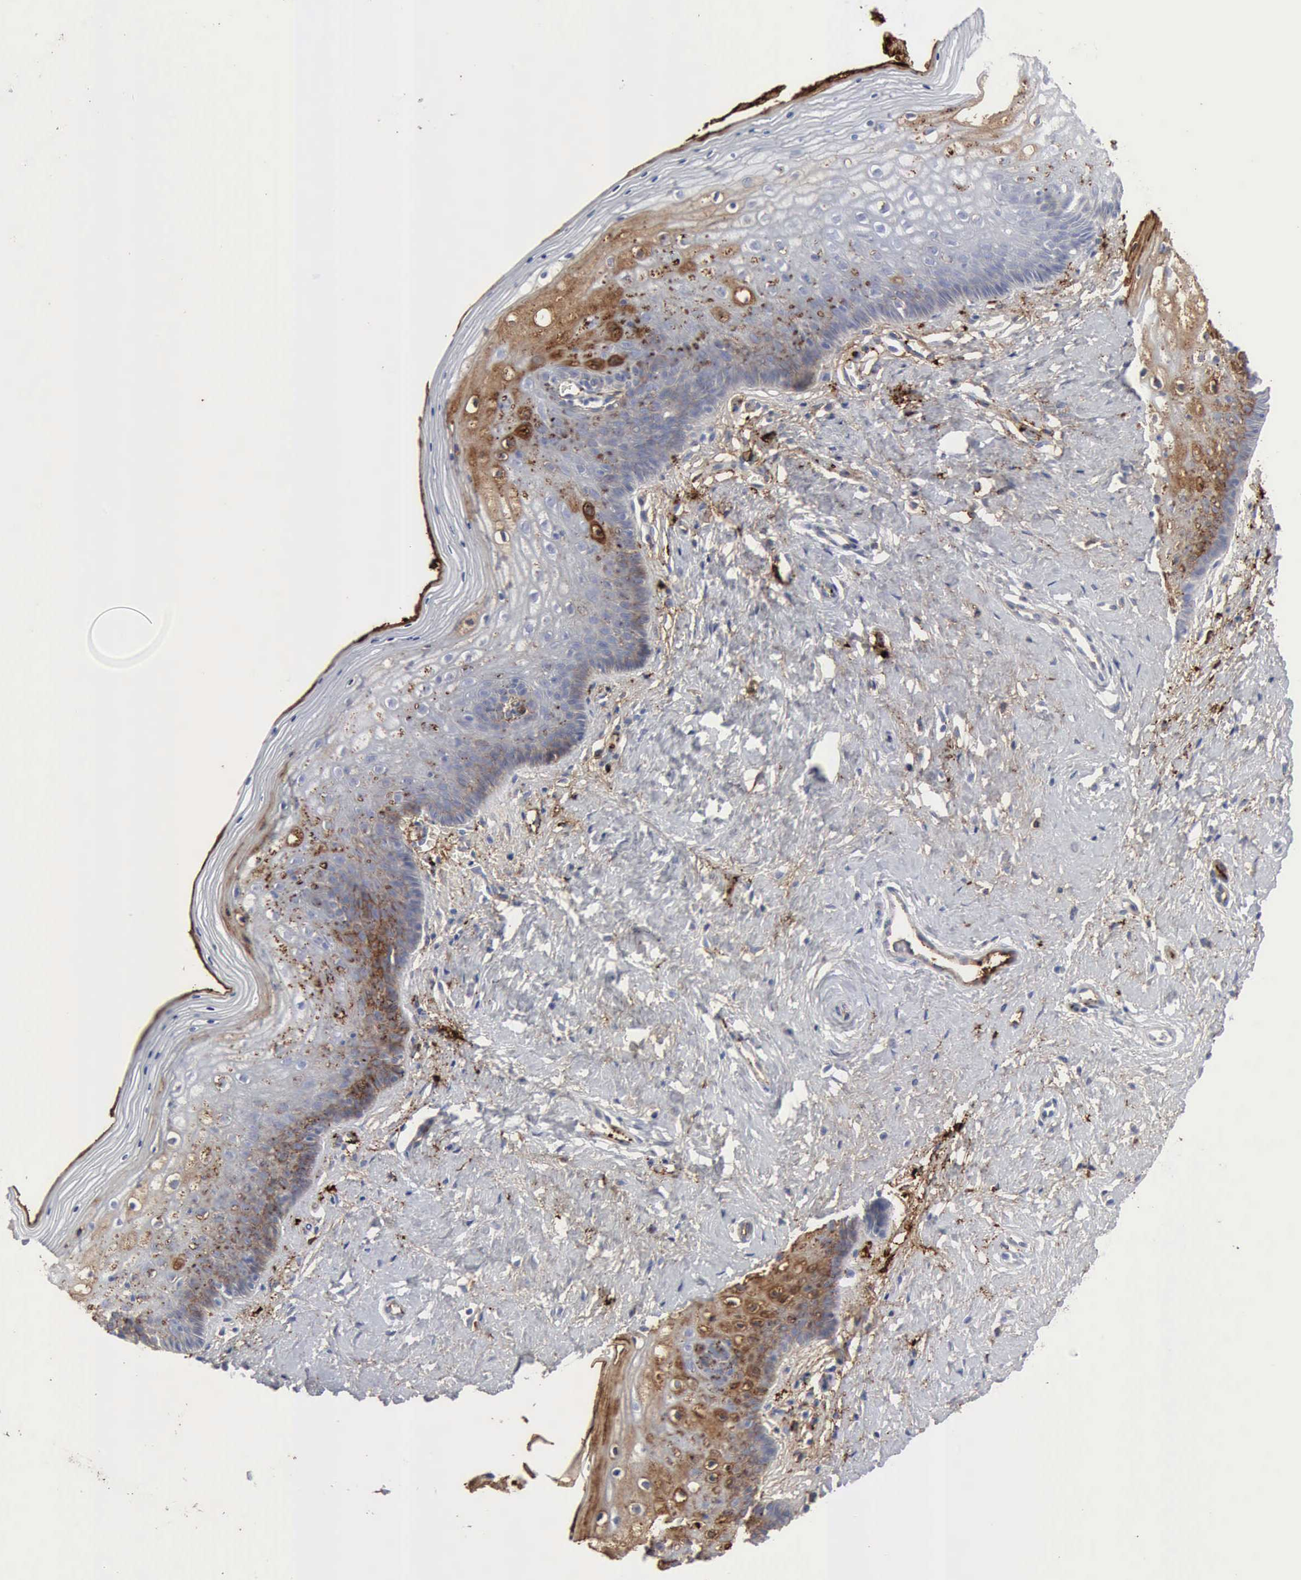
{"staining": {"intensity": "moderate", "quantity": "<25%", "location": "cytoplasmic/membranous"}, "tissue": "vagina", "cell_type": "Squamous epithelial cells", "image_type": "normal", "snomed": [{"axis": "morphology", "description": "Normal tissue, NOS"}, {"axis": "topography", "description": "Vagina"}], "caption": "An image of human vagina stained for a protein demonstrates moderate cytoplasmic/membranous brown staining in squamous epithelial cells.", "gene": "C4BPA", "patient": {"sex": "female", "age": 46}}